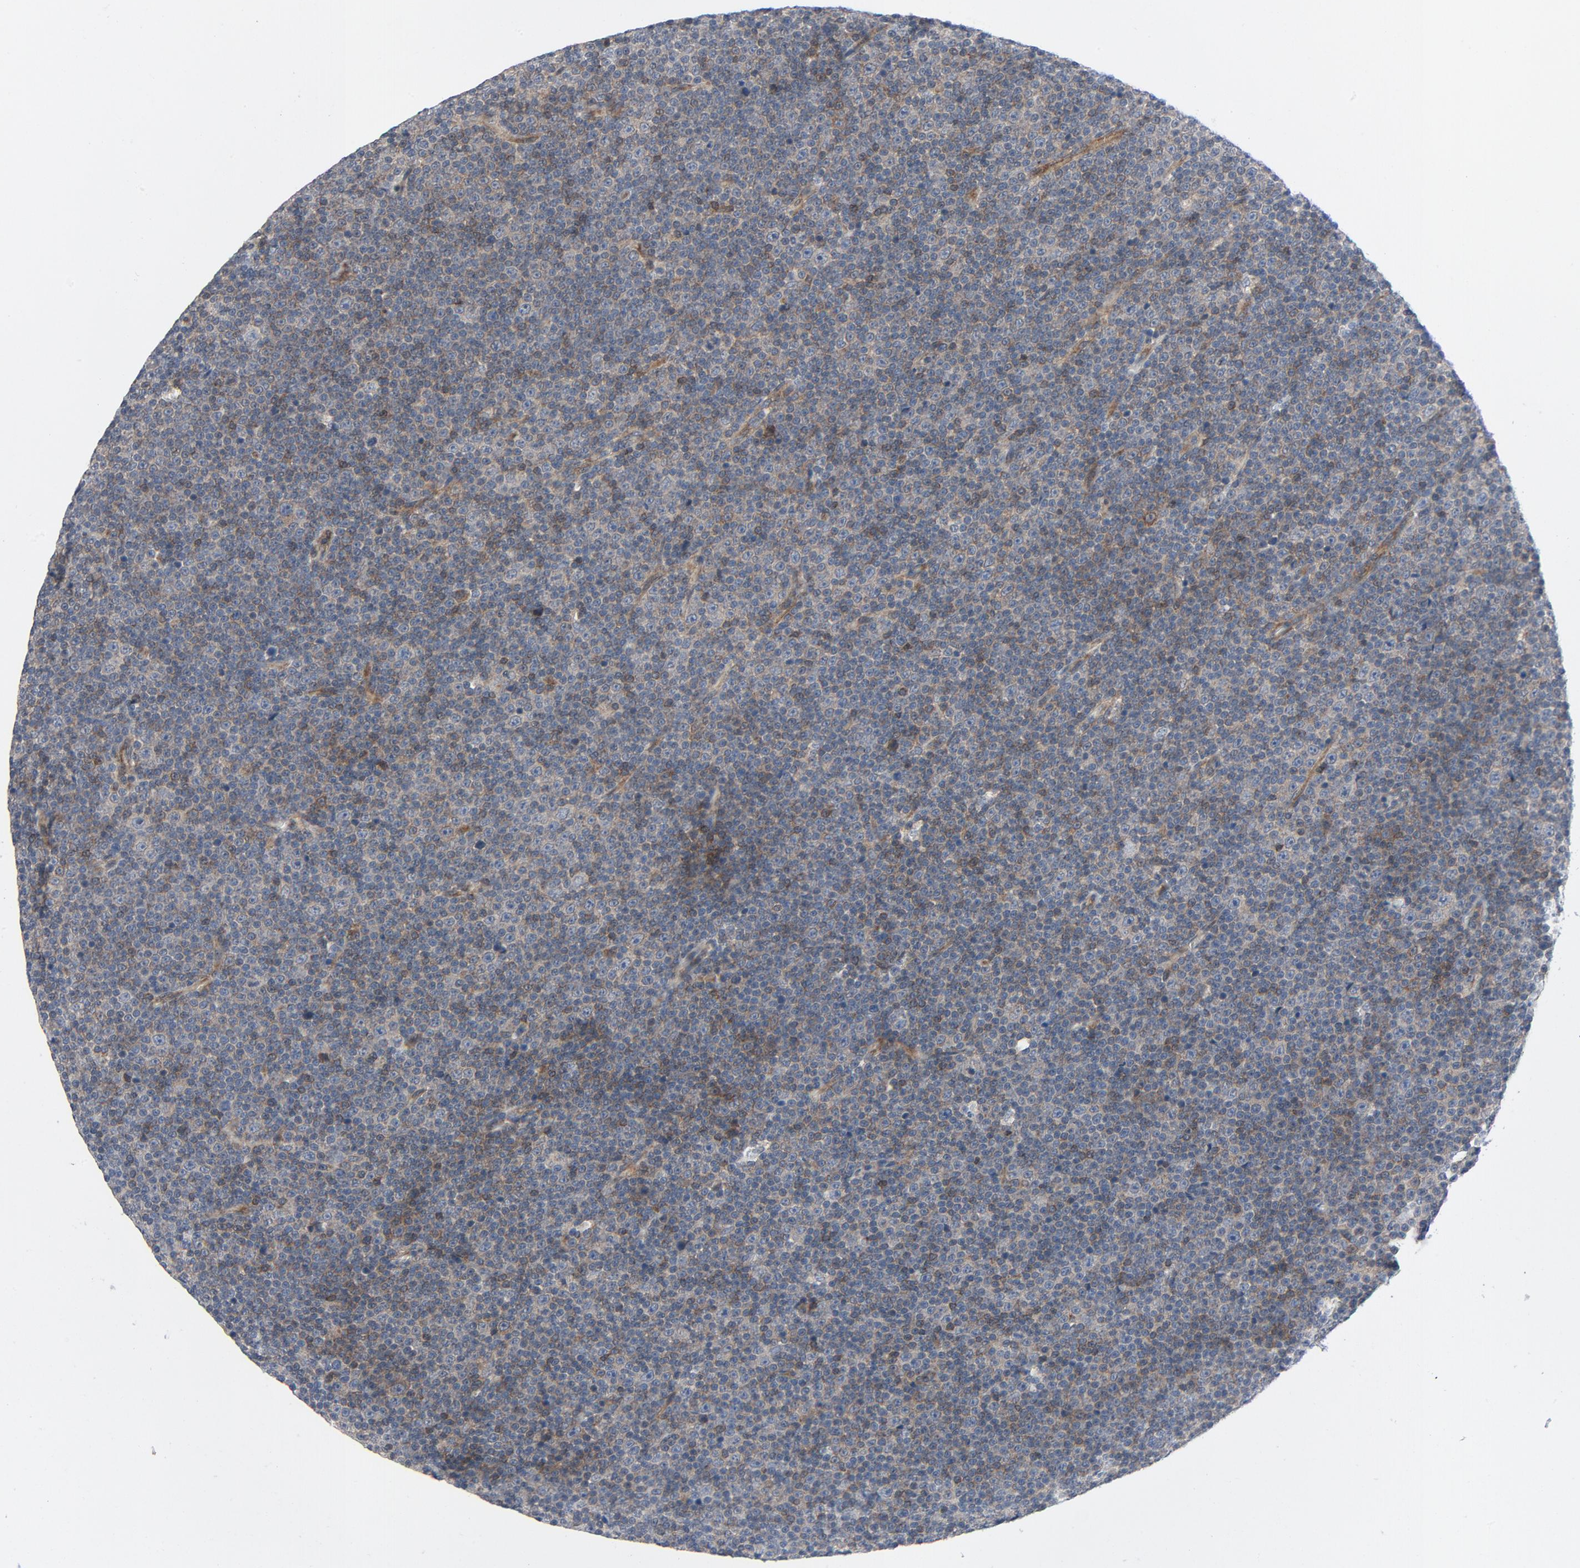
{"staining": {"intensity": "weak", "quantity": ">75%", "location": "cytoplasmic/membranous"}, "tissue": "lymphoma", "cell_type": "Tumor cells", "image_type": "cancer", "snomed": [{"axis": "morphology", "description": "Malignant lymphoma, non-Hodgkin's type, Low grade"}, {"axis": "topography", "description": "Lymph node"}], "caption": "Malignant lymphoma, non-Hodgkin's type (low-grade) stained with a protein marker displays weak staining in tumor cells.", "gene": "TSG101", "patient": {"sex": "female", "age": 67}}